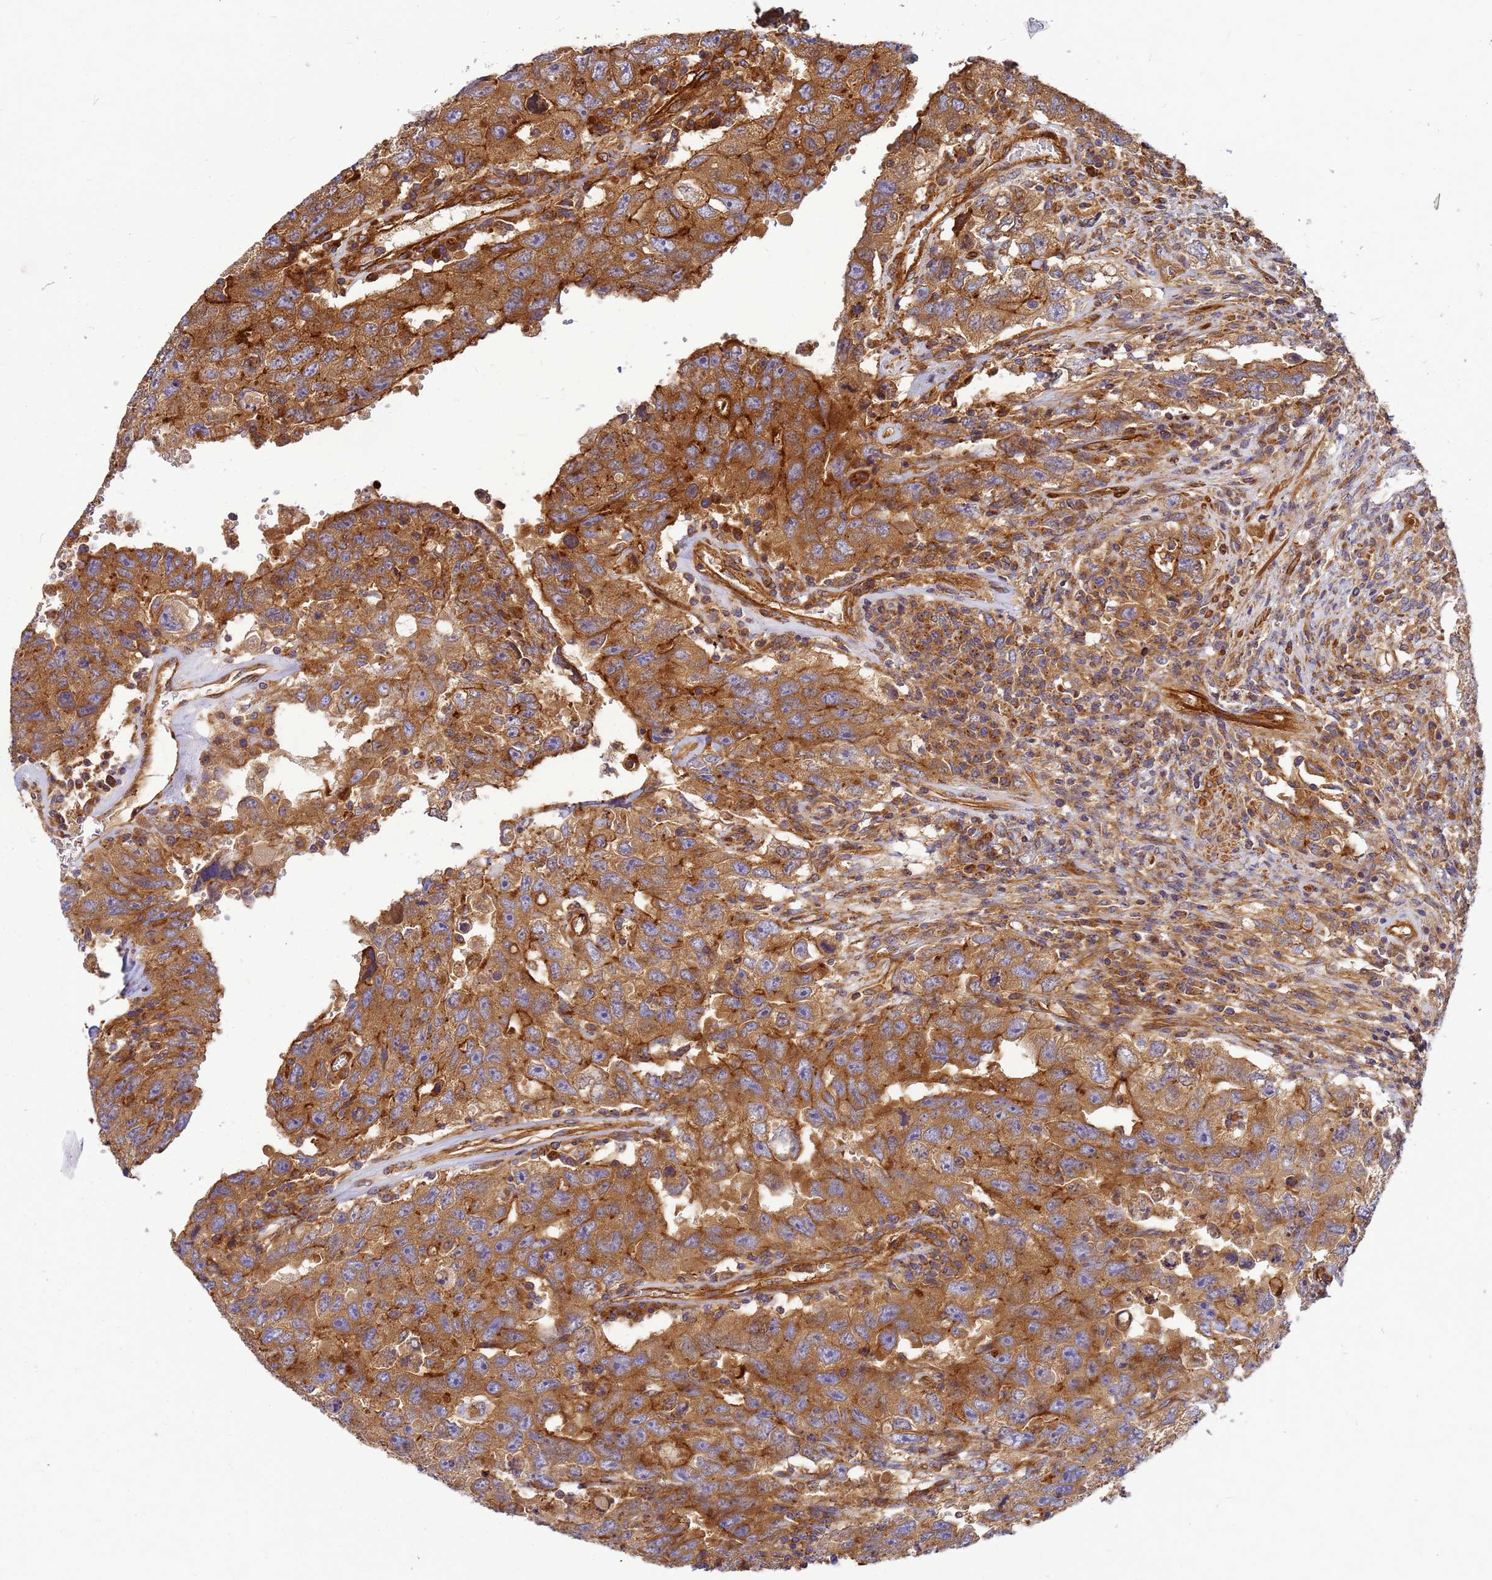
{"staining": {"intensity": "moderate", "quantity": ">75%", "location": "cytoplasmic/membranous"}, "tissue": "testis cancer", "cell_type": "Tumor cells", "image_type": "cancer", "snomed": [{"axis": "morphology", "description": "Carcinoma, Embryonal, NOS"}, {"axis": "topography", "description": "Testis"}], "caption": "Immunohistochemistry of testis cancer reveals medium levels of moderate cytoplasmic/membranous expression in about >75% of tumor cells.", "gene": "C2CD5", "patient": {"sex": "male", "age": 26}}